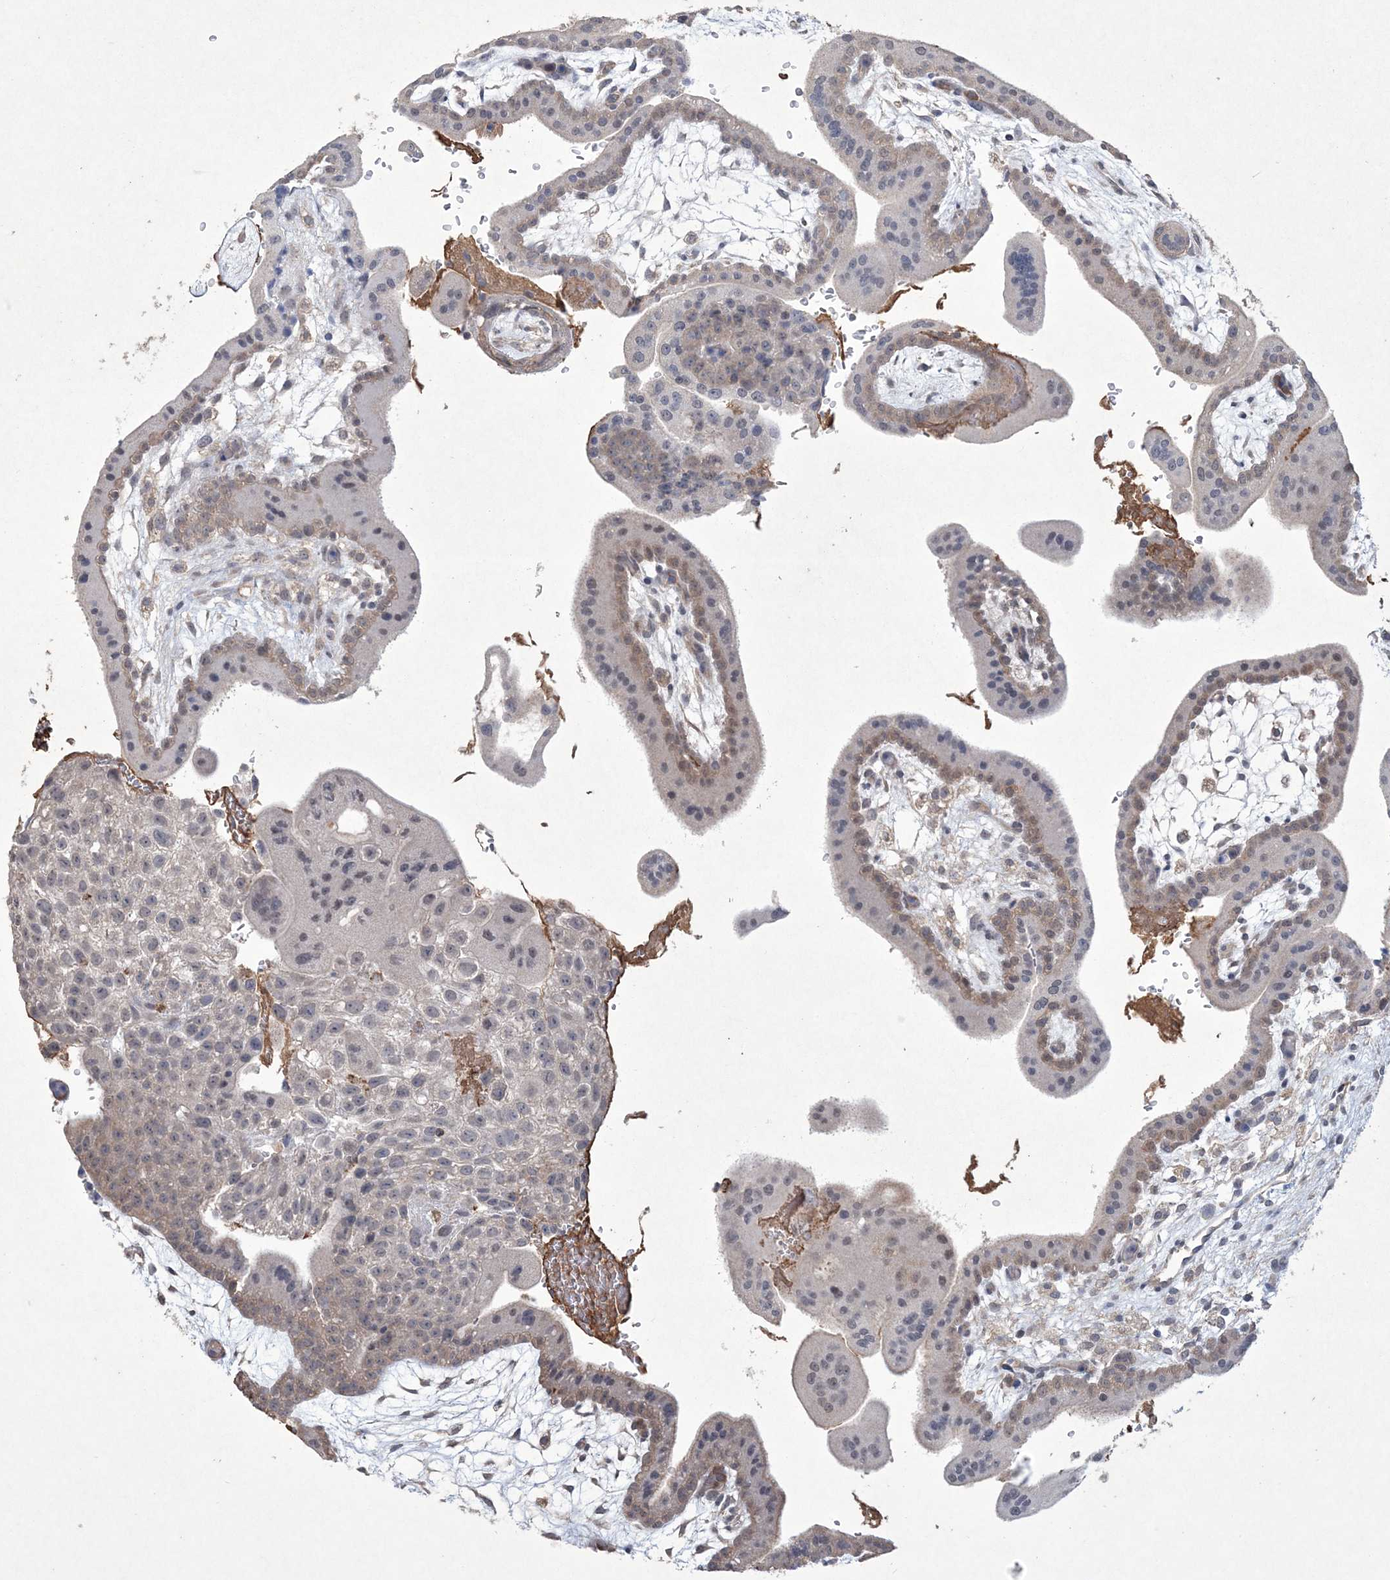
{"staining": {"intensity": "moderate", "quantity": "<25%", "location": "cytoplasmic/membranous"}, "tissue": "placenta", "cell_type": "Trophoblastic cells", "image_type": "normal", "snomed": [{"axis": "morphology", "description": "Normal tissue, NOS"}, {"axis": "topography", "description": "Placenta"}], "caption": "Human placenta stained with a brown dye shows moderate cytoplasmic/membranous positive expression in approximately <25% of trophoblastic cells.", "gene": "DPCD", "patient": {"sex": "female", "age": 35}}